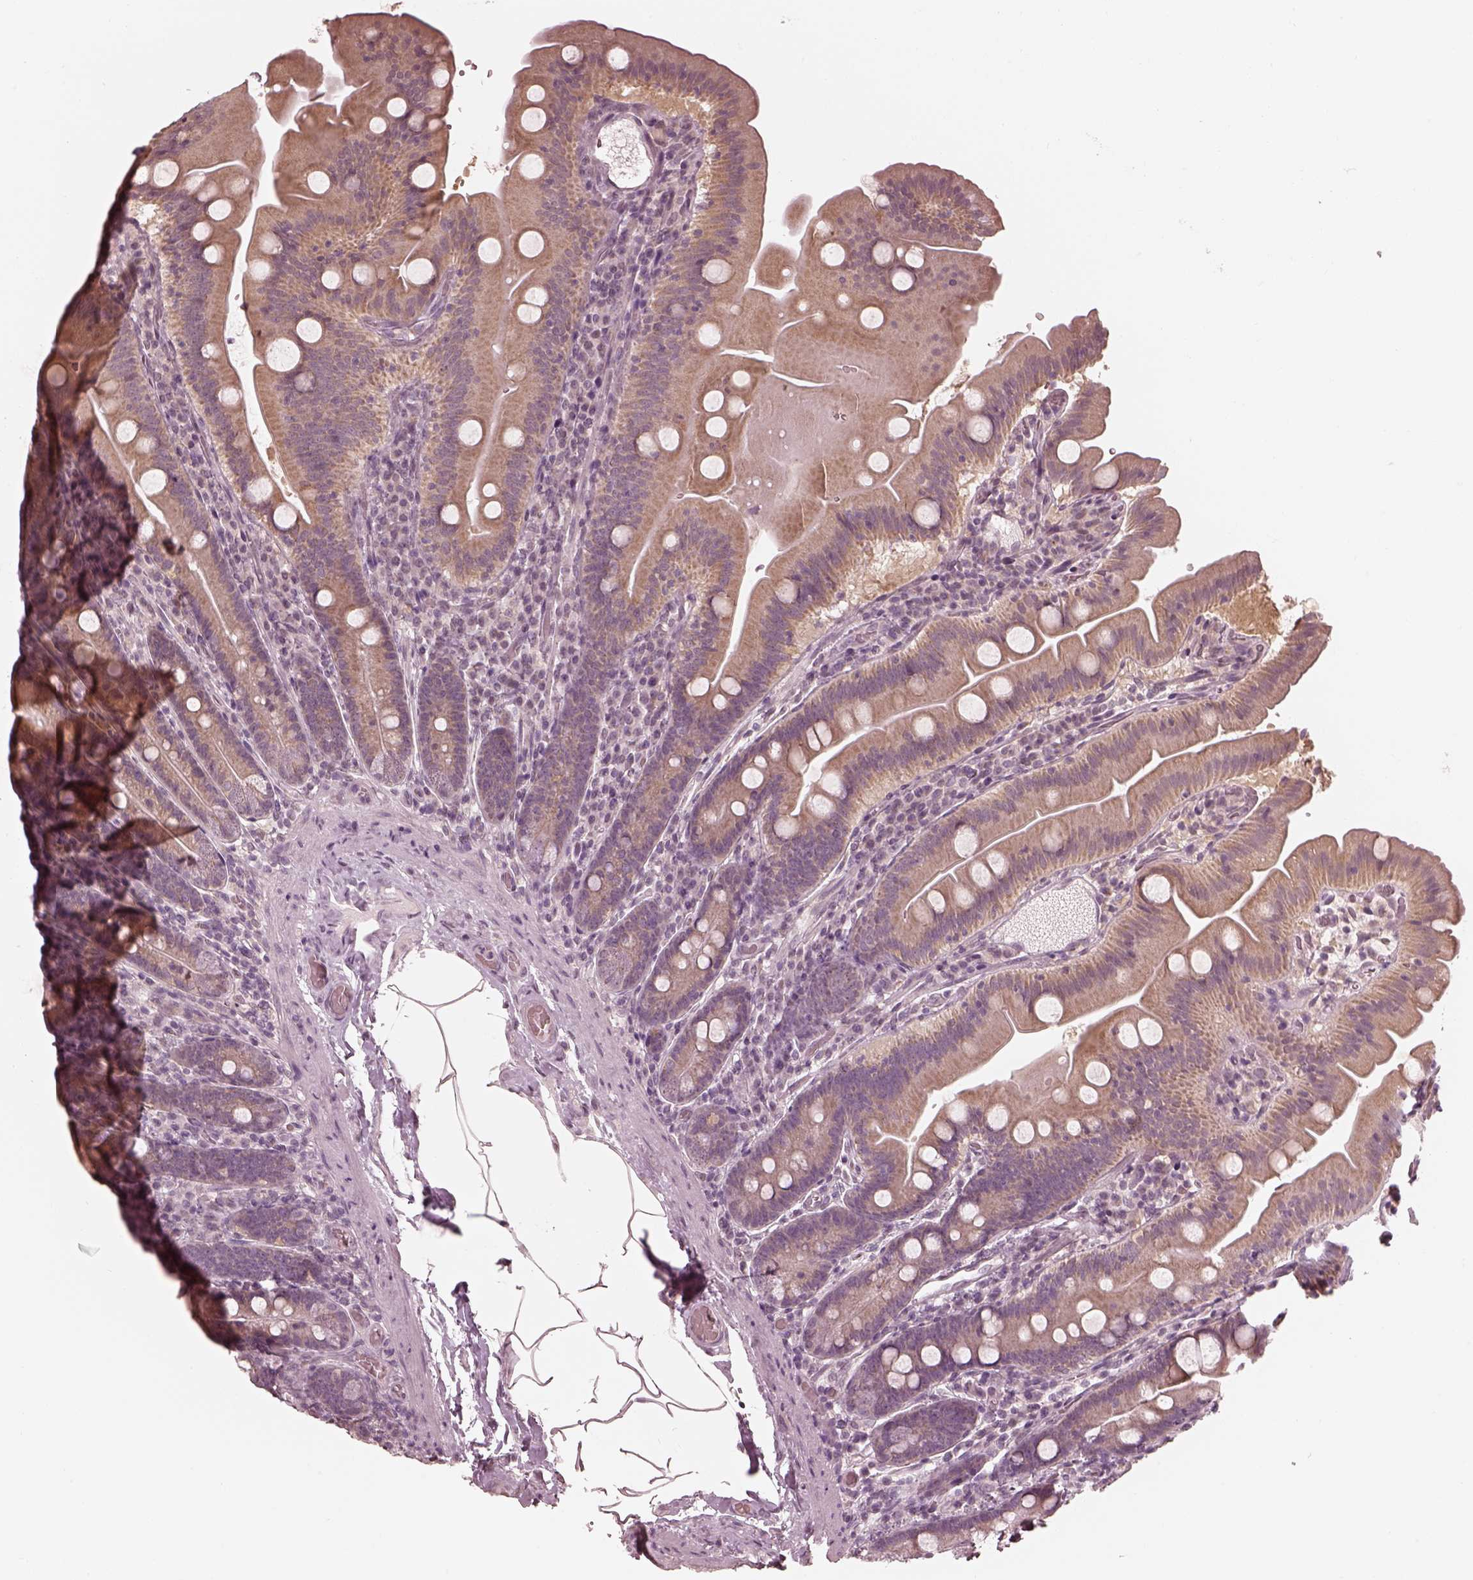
{"staining": {"intensity": "weak", "quantity": ">75%", "location": "cytoplasmic/membranous"}, "tissue": "small intestine", "cell_type": "Glandular cells", "image_type": "normal", "snomed": [{"axis": "morphology", "description": "Normal tissue, NOS"}, {"axis": "topography", "description": "Small intestine"}], "caption": "This is a micrograph of immunohistochemistry (IHC) staining of unremarkable small intestine, which shows weak staining in the cytoplasmic/membranous of glandular cells.", "gene": "IQCB1", "patient": {"sex": "male", "age": 37}}